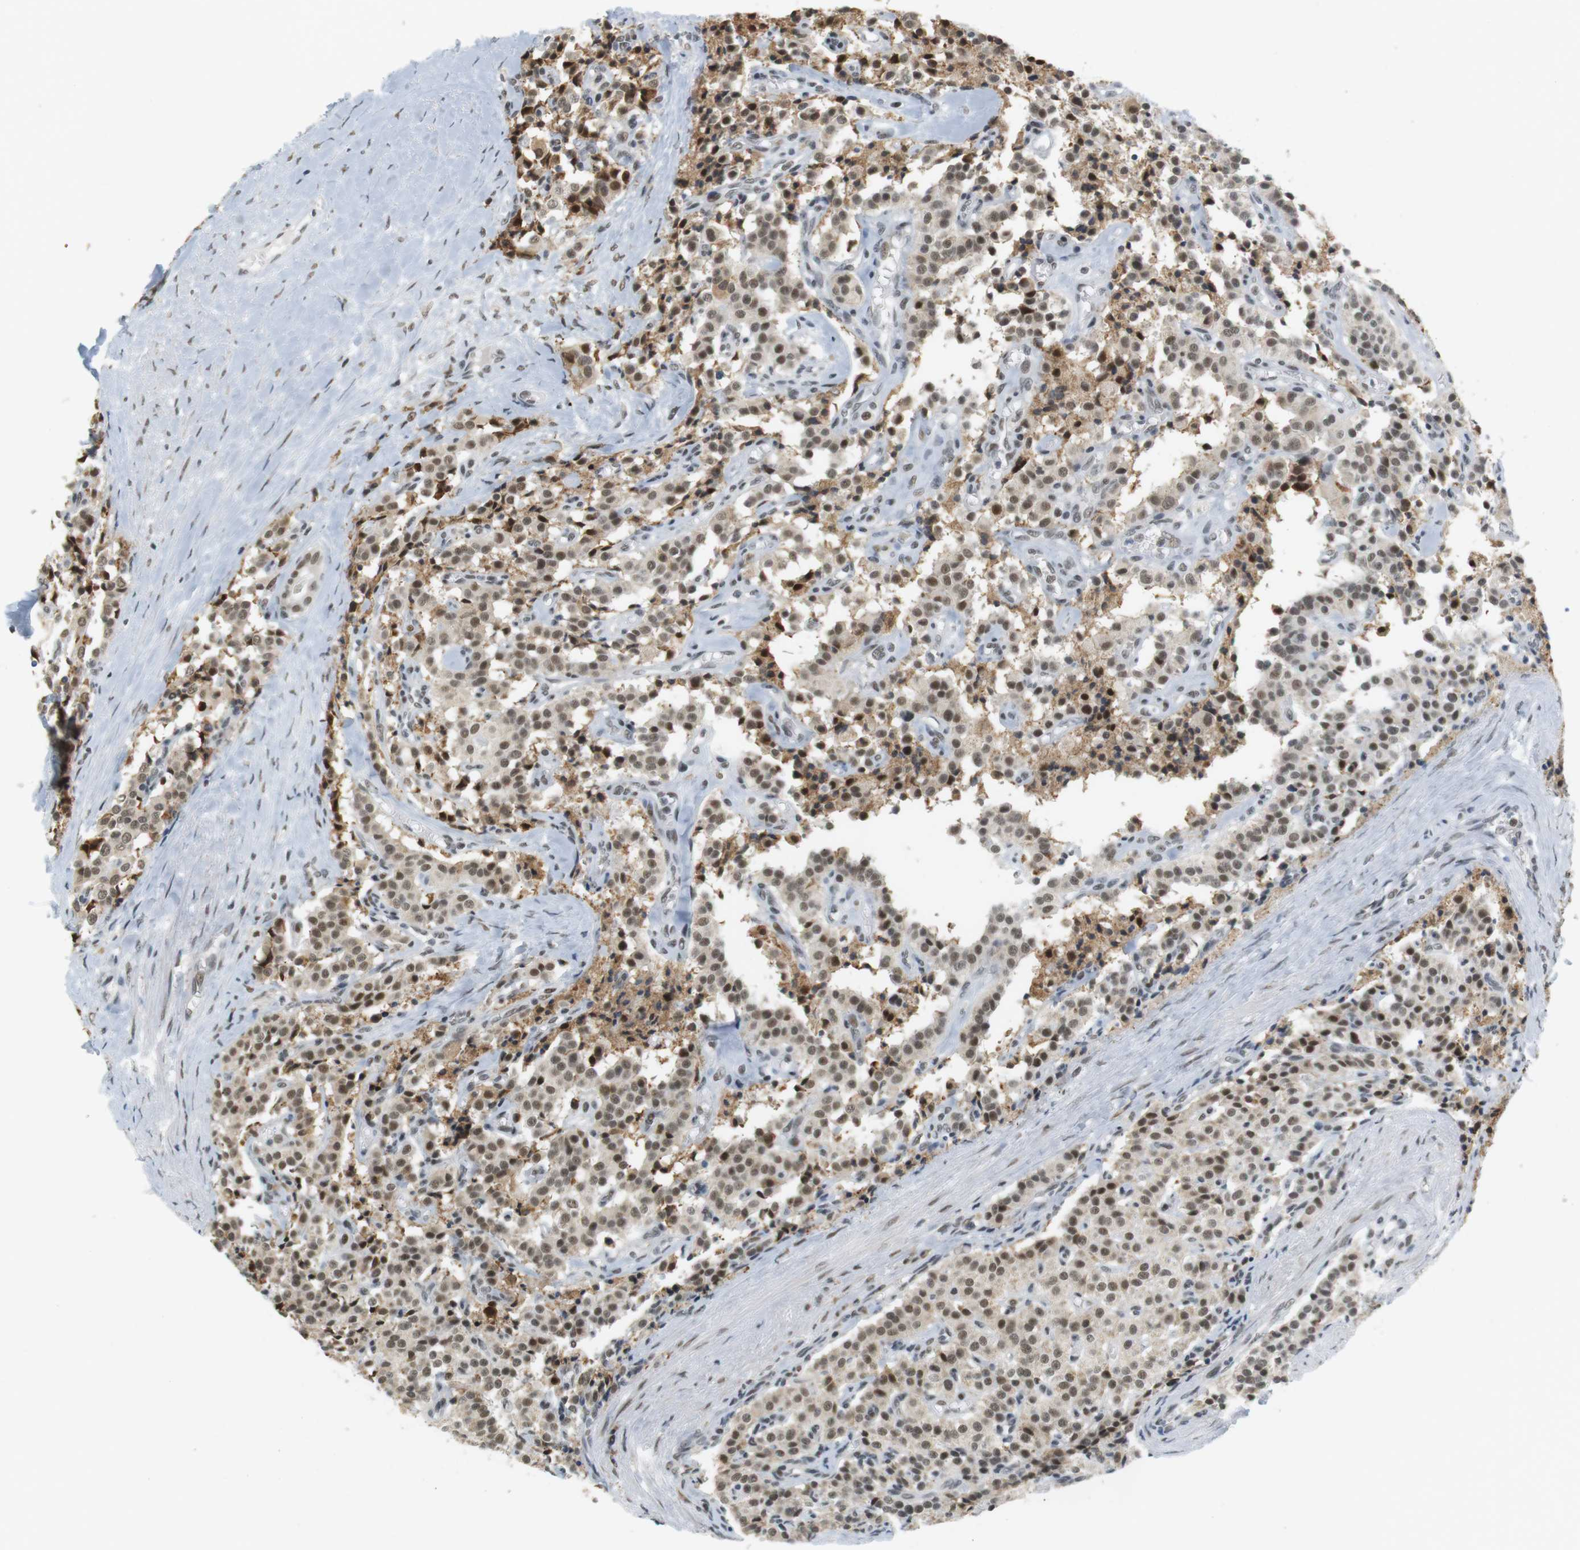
{"staining": {"intensity": "moderate", "quantity": ">75%", "location": "cytoplasmic/membranous,nuclear"}, "tissue": "carcinoid", "cell_type": "Tumor cells", "image_type": "cancer", "snomed": [{"axis": "morphology", "description": "Carcinoid, malignant, NOS"}, {"axis": "topography", "description": "Lung"}], "caption": "Tumor cells exhibit medium levels of moderate cytoplasmic/membranous and nuclear staining in approximately >75% of cells in human carcinoid (malignant).", "gene": "RNF38", "patient": {"sex": "male", "age": 30}}